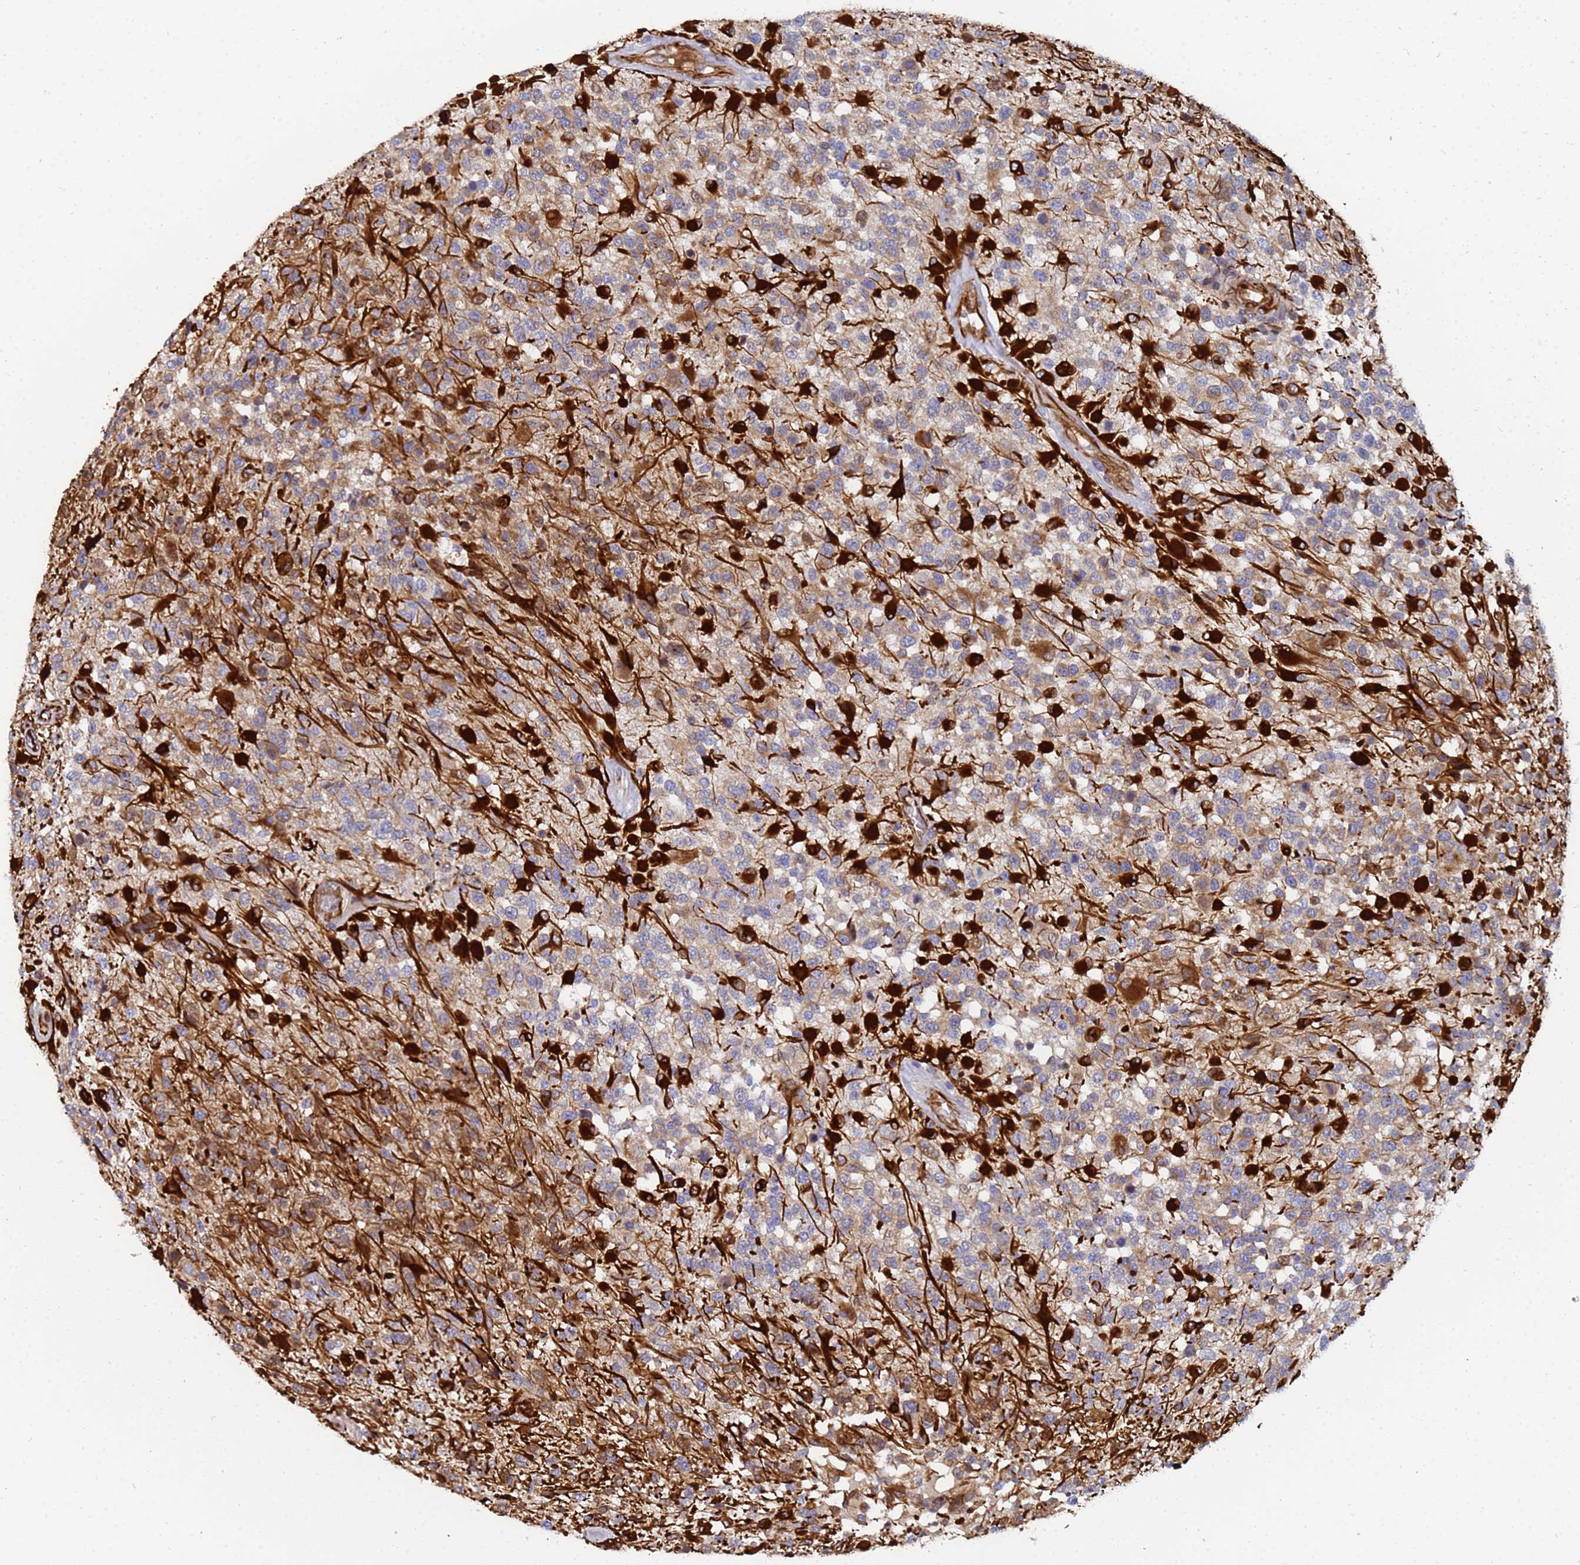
{"staining": {"intensity": "strong", "quantity": "<25%", "location": "cytoplasmic/membranous"}, "tissue": "glioma", "cell_type": "Tumor cells", "image_type": "cancer", "snomed": [{"axis": "morphology", "description": "Glioma, malignant, High grade"}, {"axis": "morphology", "description": "Glioblastoma, NOS"}, {"axis": "topography", "description": "Brain"}], "caption": "Immunohistochemistry photomicrograph of neoplastic tissue: glioma stained using IHC demonstrates medium levels of strong protein expression localized specifically in the cytoplasmic/membranous of tumor cells, appearing as a cytoplasmic/membranous brown color.", "gene": "SYT13", "patient": {"sex": "male", "age": 60}}